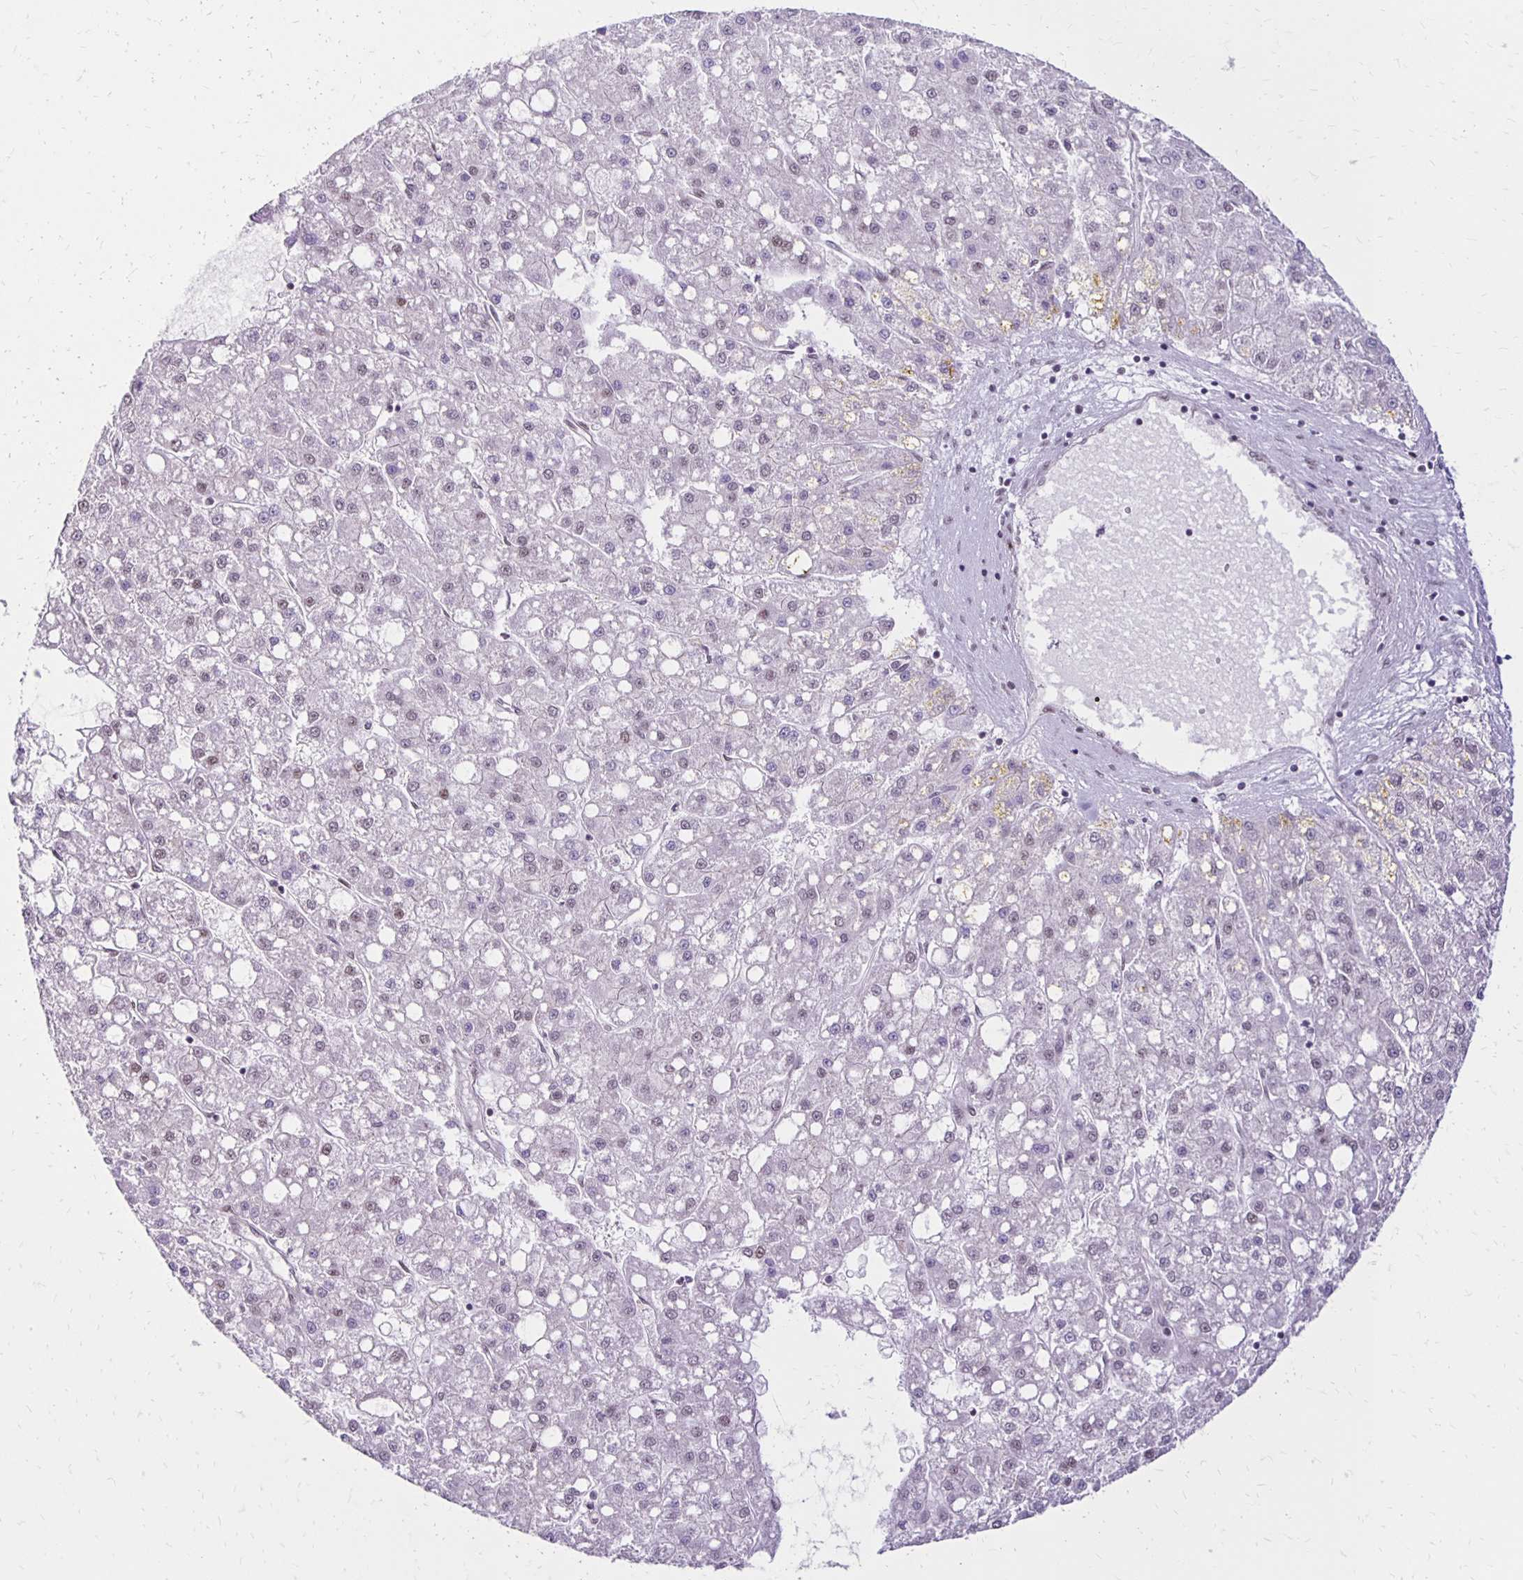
{"staining": {"intensity": "negative", "quantity": "none", "location": "none"}, "tissue": "liver cancer", "cell_type": "Tumor cells", "image_type": "cancer", "snomed": [{"axis": "morphology", "description": "Carcinoma, Hepatocellular, NOS"}, {"axis": "topography", "description": "Liver"}], "caption": "The IHC photomicrograph has no significant staining in tumor cells of liver hepatocellular carcinoma tissue. The staining was performed using DAB (3,3'-diaminobenzidine) to visualize the protein expression in brown, while the nuclei were stained in blue with hematoxylin (Magnification: 20x).", "gene": "DDB2", "patient": {"sex": "male", "age": 67}}